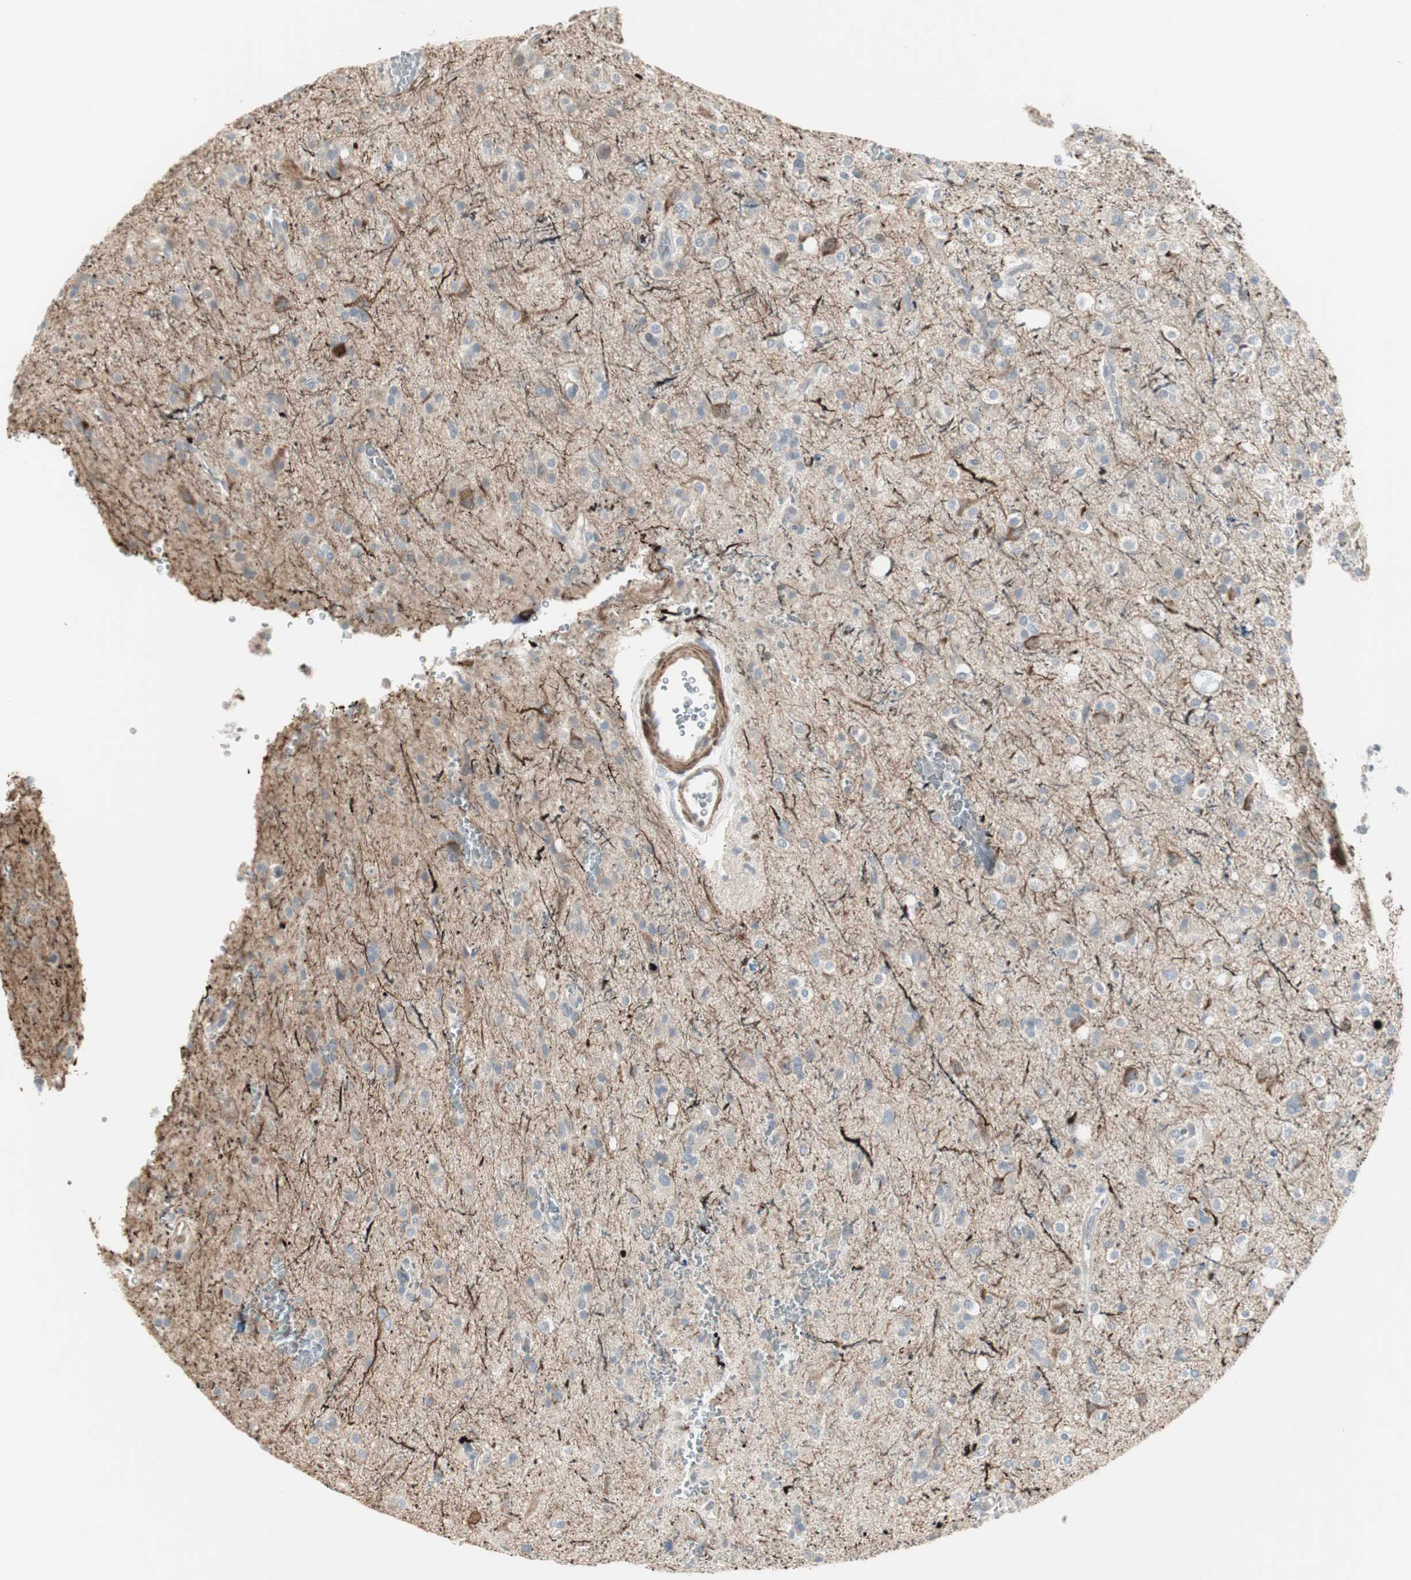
{"staining": {"intensity": "moderate", "quantity": "<25%", "location": "cytoplasmic/membranous"}, "tissue": "glioma", "cell_type": "Tumor cells", "image_type": "cancer", "snomed": [{"axis": "morphology", "description": "Glioma, malignant, High grade"}, {"axis": "topography", "description": "Brain"}], "caption": "Tumor cells show low levels of moderate cytoplasmic/membranous positivity in about <25% of cells in glioma.", "gene": "DMPK", "patient": {"sex": "male", "age": 47}}